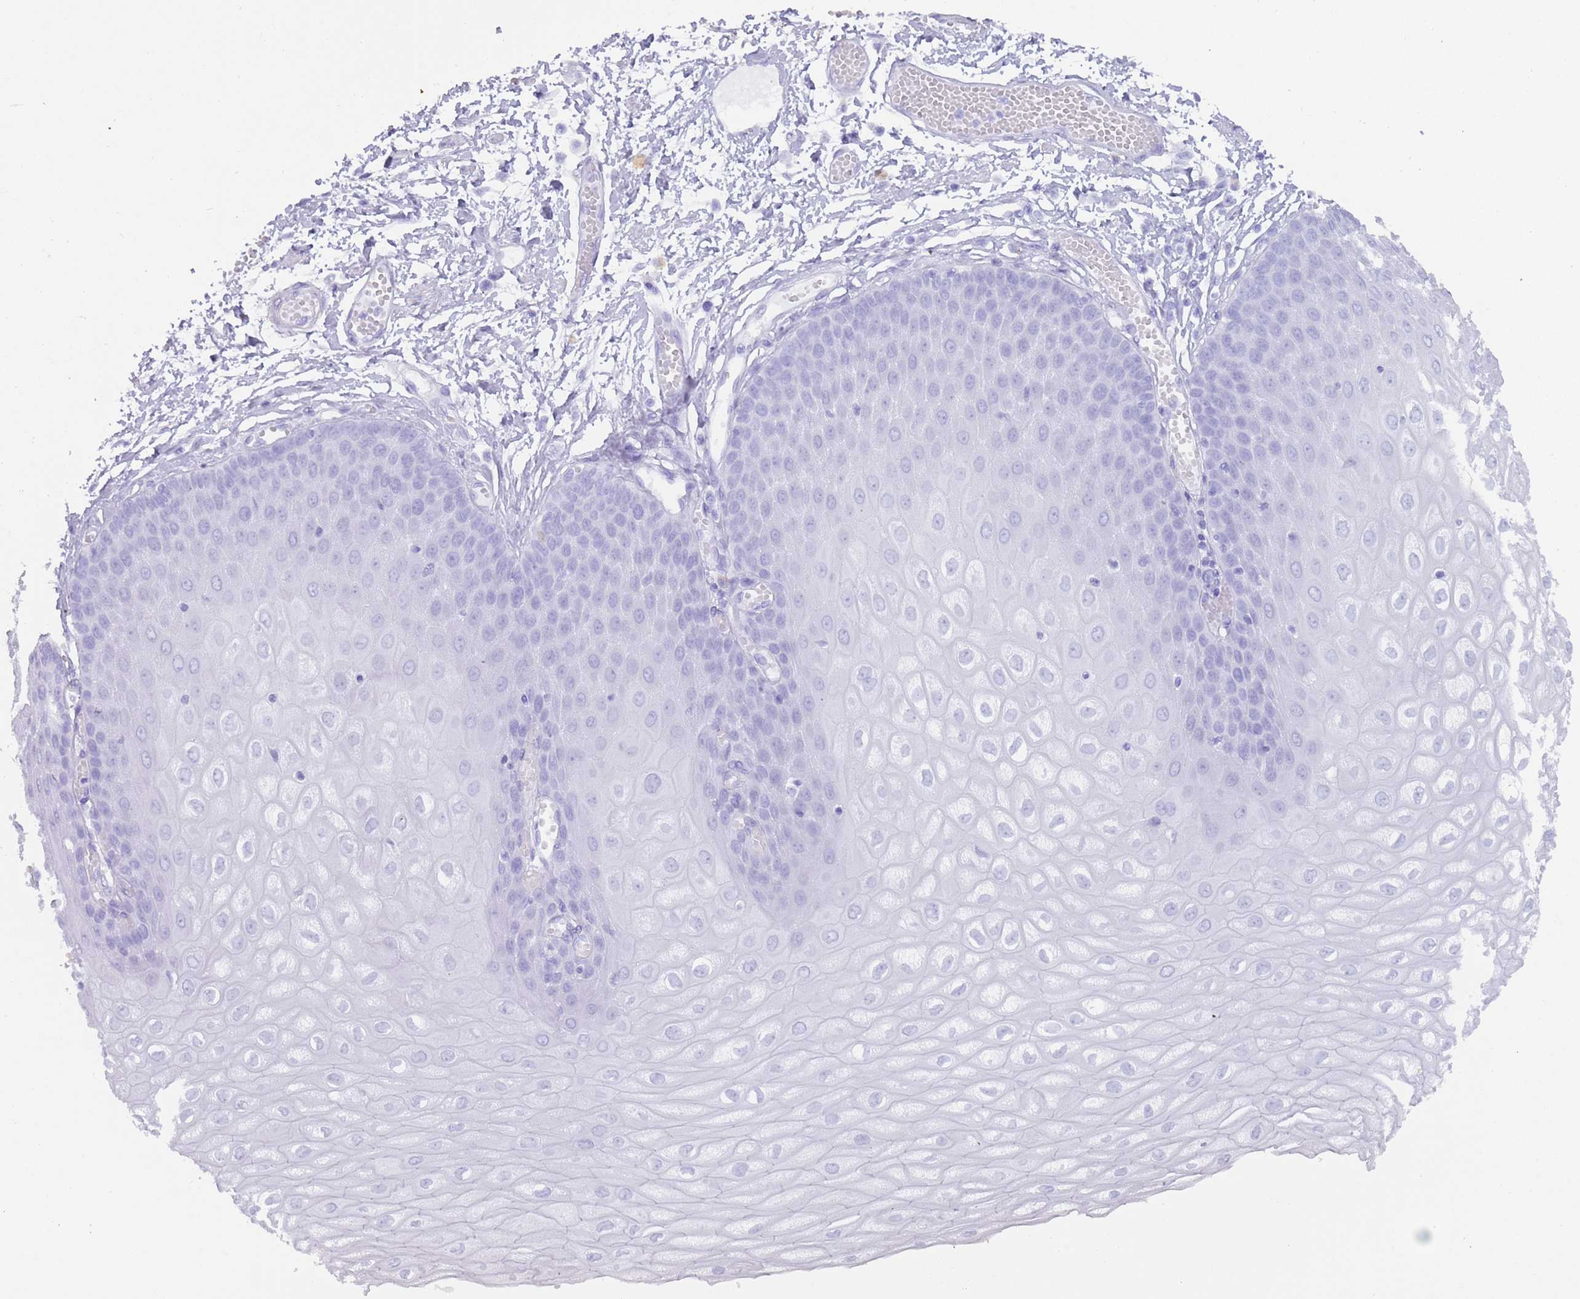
{"staining": {"intensity": "negative", "quantity": "none", "location": "none"}, "tissue": "esophagus", "cell_type": "Squamous epithelial cells", "image_type": "normal", "snomed": [{"axis": "morphology", "description": "Normal tissue, NOS"}, {"axis": "topography", "description": "Esophagus"}], "caption": "Immunohistochemistry image of unremarkable esophagus stained for a protein (brown), which exhibits no positivity in squamous epithelial cells. (Brightfield microscopy of DAB immunohistochemistry at high magnification).", "gene": "MYADML2", "patient": {"sex": "male", "age": 60}}